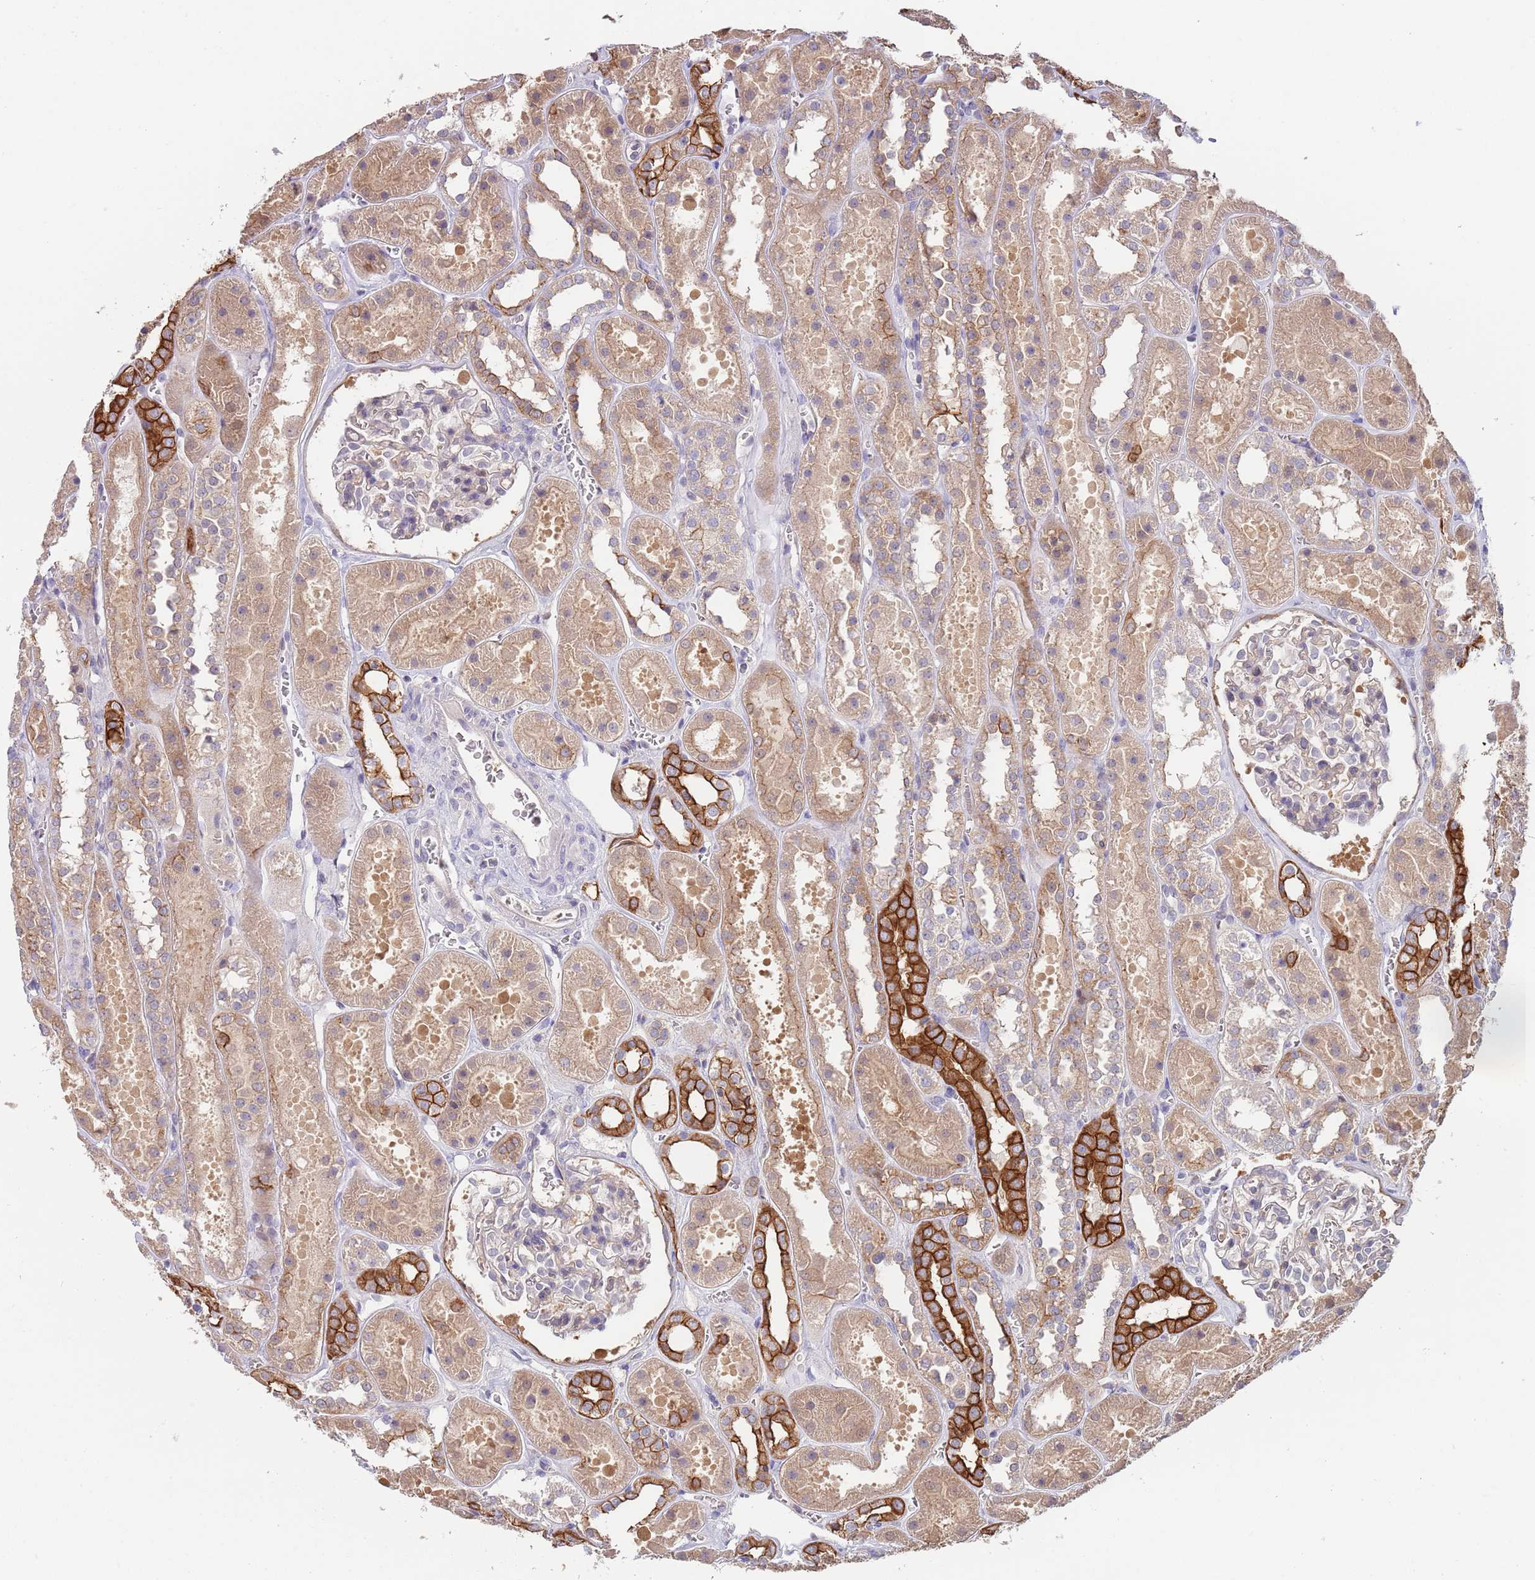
{"staining": {"intensity": "moderate", "quantity": "<25%", "location": "cytoplasmic/membranous"}, "tissue": "kidney", "cell_type": "Cells in glomeruli", "image_type": "normal", "snomed": [{"axis": "morphology", "description": "Normal tissue, NOS"}, {"axis": "topography", "description": "Kidney"}], "caption": "Protein positivity by IHC exhibits moderate cytoplasmic/membranous expression in about <25% of cells in glomeruli in normal kidney.", "gene": "GSDMD", "patient": {"sex": "female", "age": 41}}